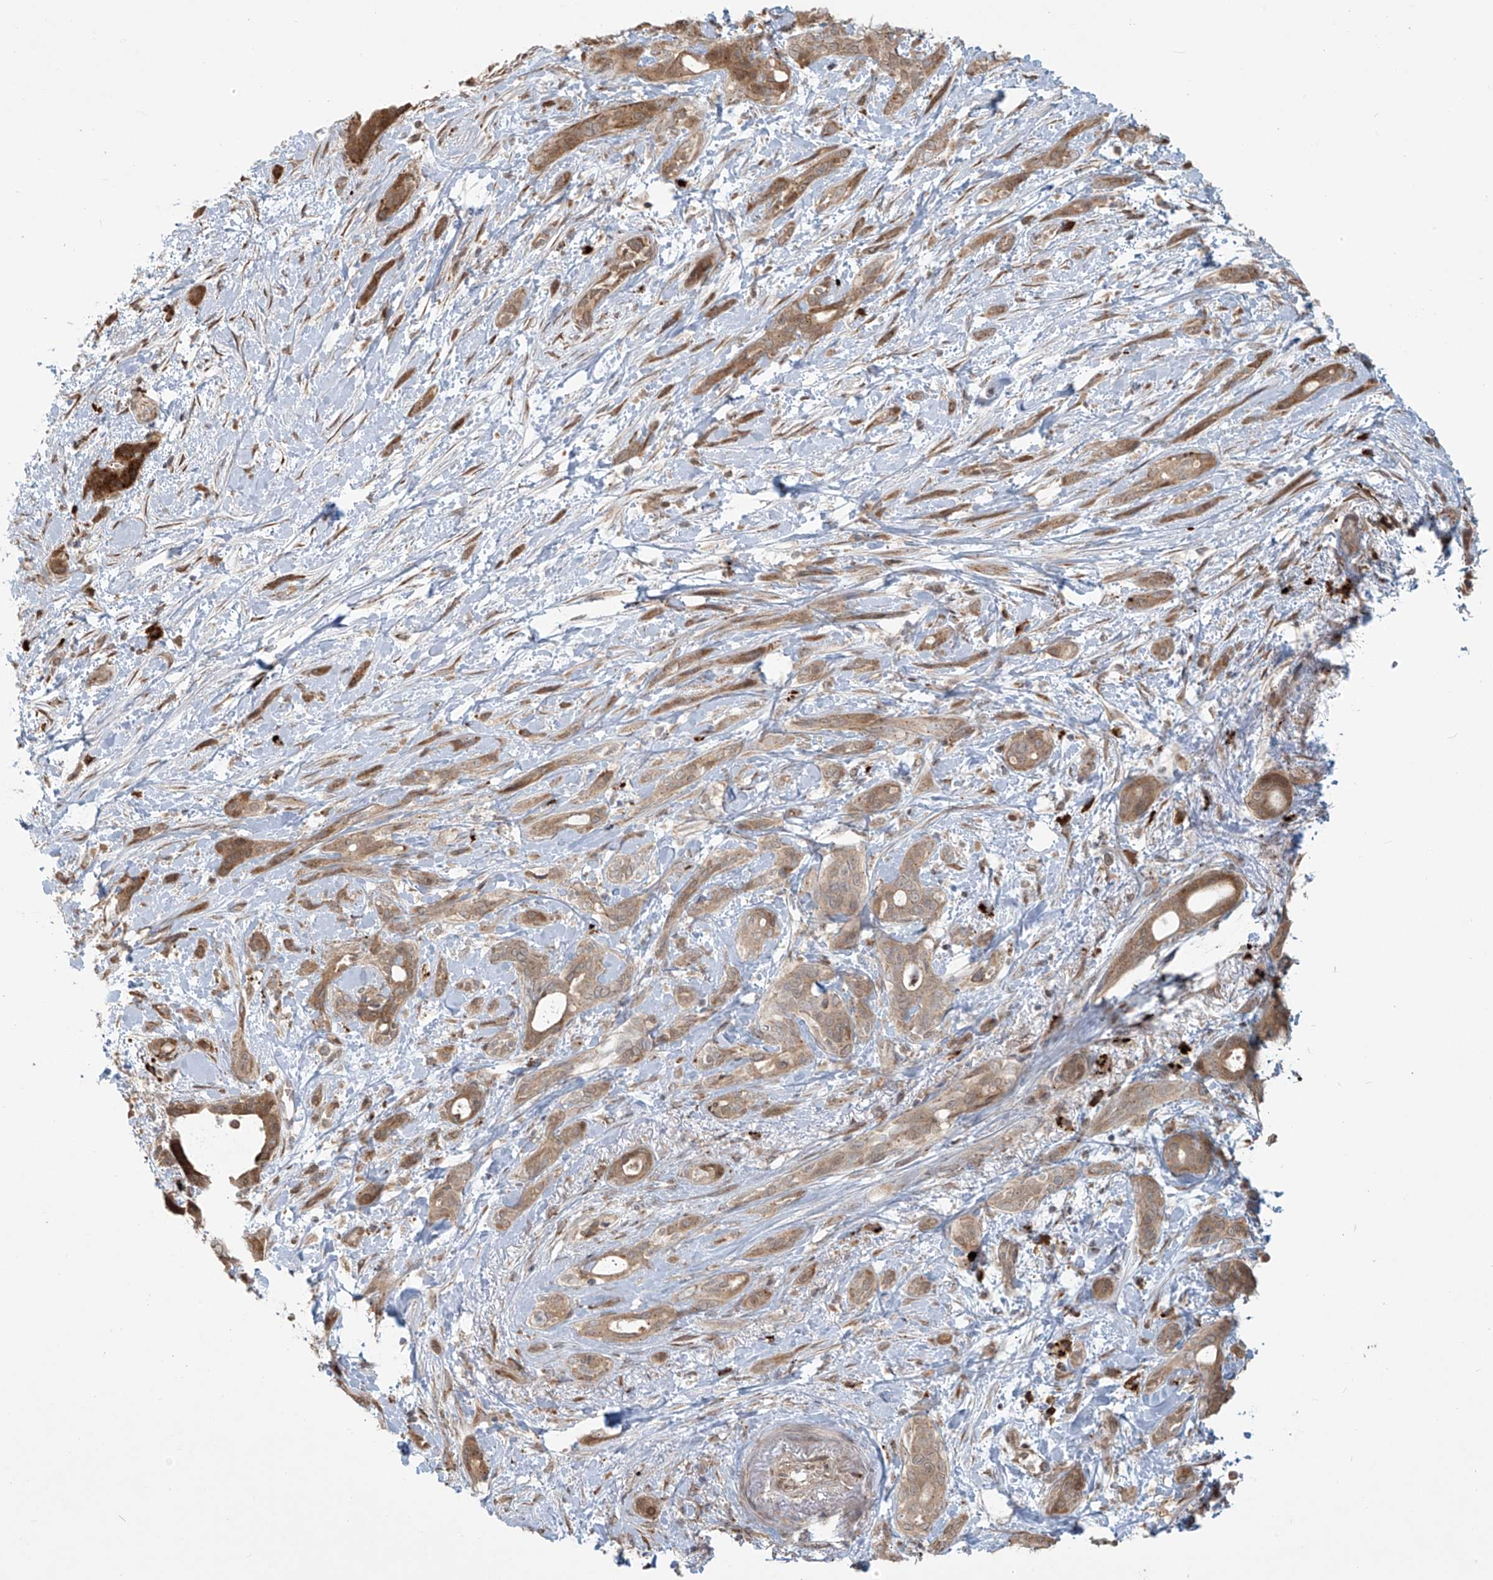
{"staining": {"intensity": "weak", "quantity": ">75%", "location": "cytoplasmic/membranous"}, "tissue": "pancreatic cancer", "cell_type": "Tumor cells", "image_type": "cancer", "snomed": [{"axis": "morphology", "description": "Normal tissue, NOS"}, {"axis": "morphology", "description": "Adenocarcinoma, NOS"}, {"axis": "topography", "description": "Pancreas"}, {"axis": "topography", "description": "Peripheral nerve tissue"}], "caption": "A low amount of weak cytoplasmic/membranous expression is appreciated in about >75% of tumor cells in pancreatic cancer tissue.", "gene": "PLEKHM3", "patient": {"sex": "female", "age": 63}}